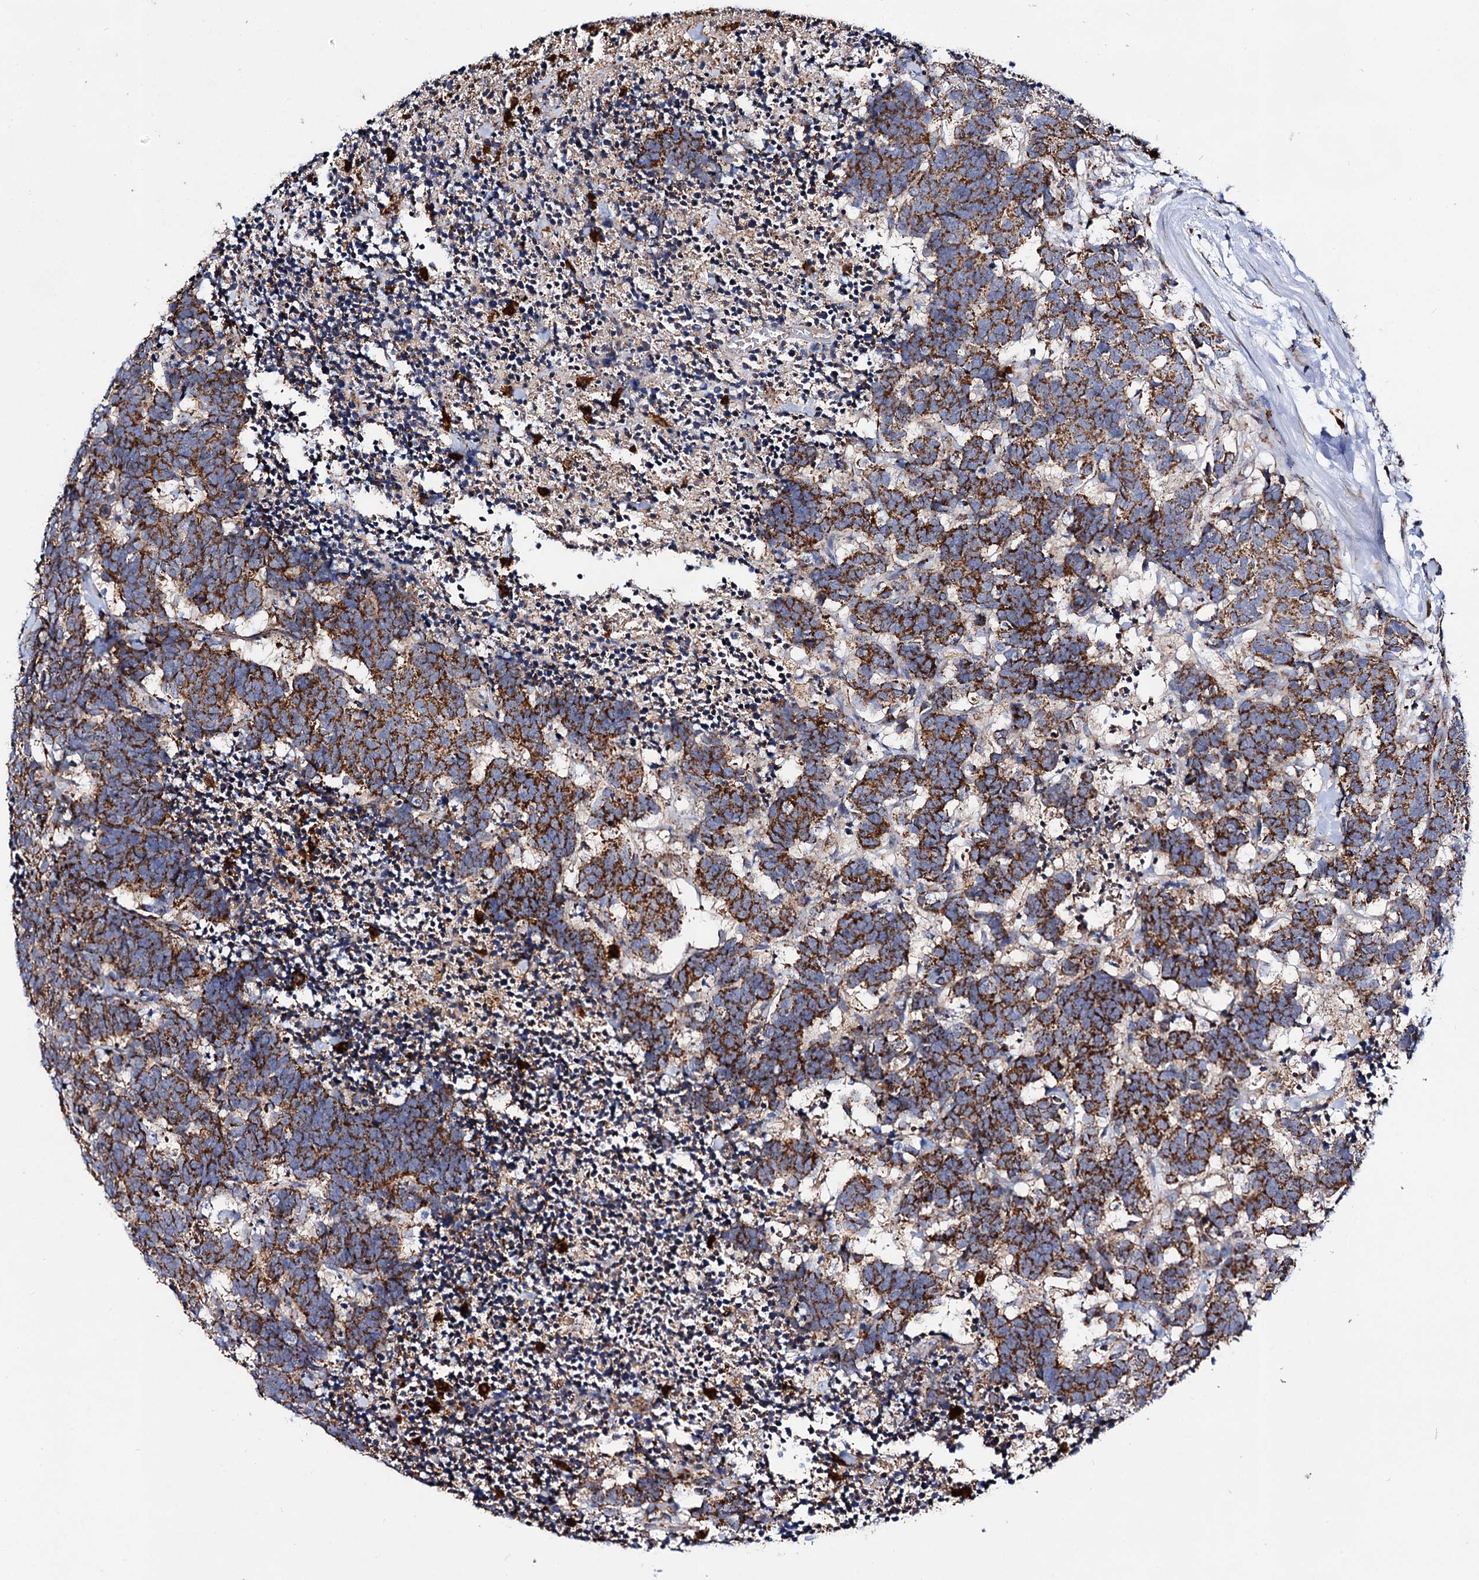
{"staining": {"intensity": "moderate", "quantity": ">75%", "location": "cytoplasmic/membranous"}, "tissue": "carcinoid", "cell_type": "Tumor cells", "image_type": "cancer", "snomed": [{"axis": "morphology", "description": "Carcinoma, NOS"}, {"axis": "morphology", "description": "Carcinoid, malignant, NOS"}, {"axis": "topography", "description": "Urinary bladder"}], "caption": "The photomicrograph exhibits a brown stain indicating the presence of a protein in the cytoplasmic/membranous of tumor cells in carcinoma.", "gene": "ACAD9", "patient": {"sex": "male", "age": 57}}